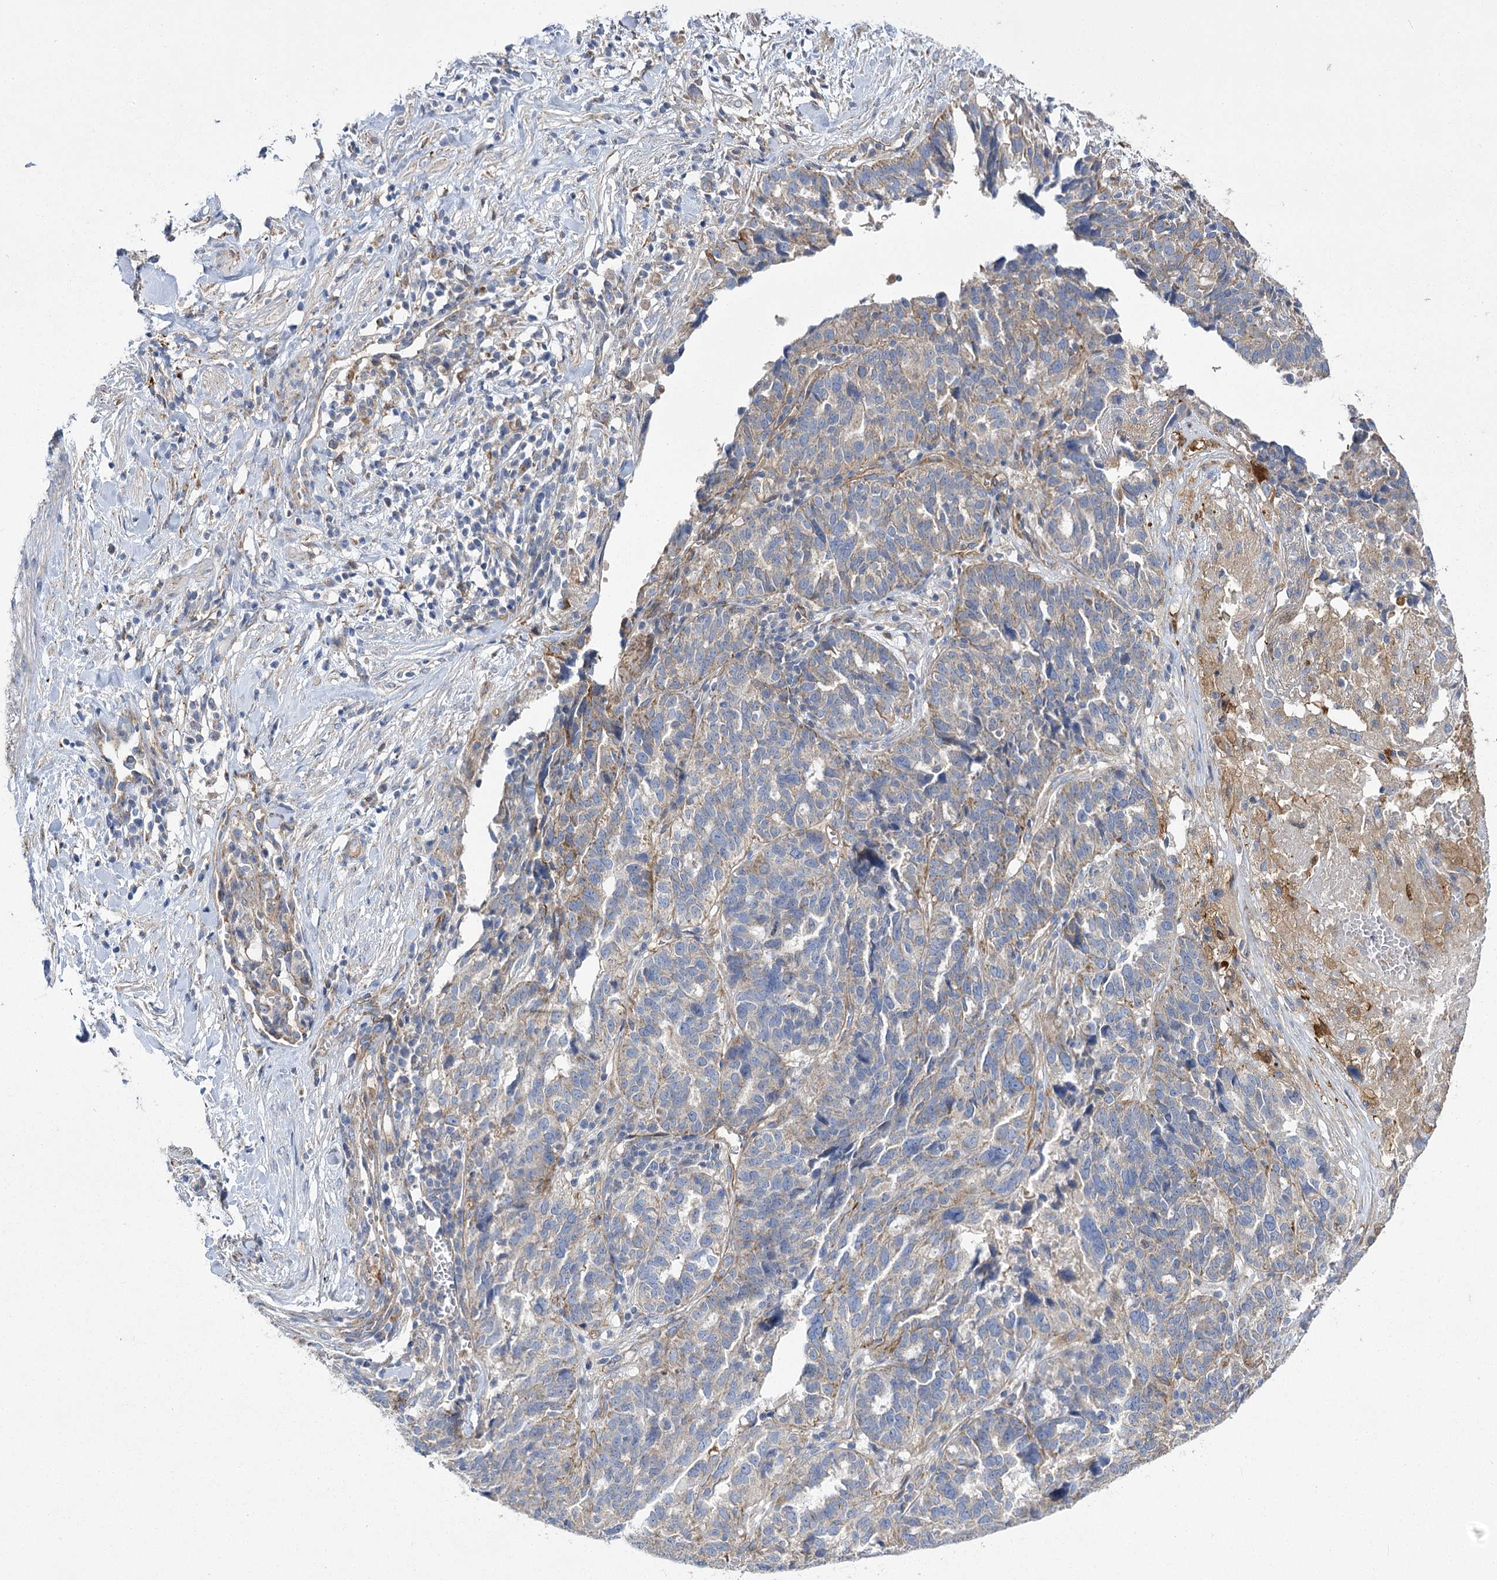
{"staining": {"intensity": "moderate", "quantity": "<25%", "location": "cytoplasmic/membranous"}, "tissue": "ovarian cancer", "cell_type": "Tumor cells", "image_type": "cancer", "snomed": [{"axis": "morphology", "description": "Cystadenocarcinoma, serous, NOS"}, {"axis": "topography", "description": "Ovary"}], "caption": "Ovarian cancer (serous cystadenocarcinoma) stained with a brown dye displays moderate cytoplasmic/membranous positive expression in about <25% of tumor cells.", "gene": "RMDN2", "patient": {"sex": "female", "age": 59}}